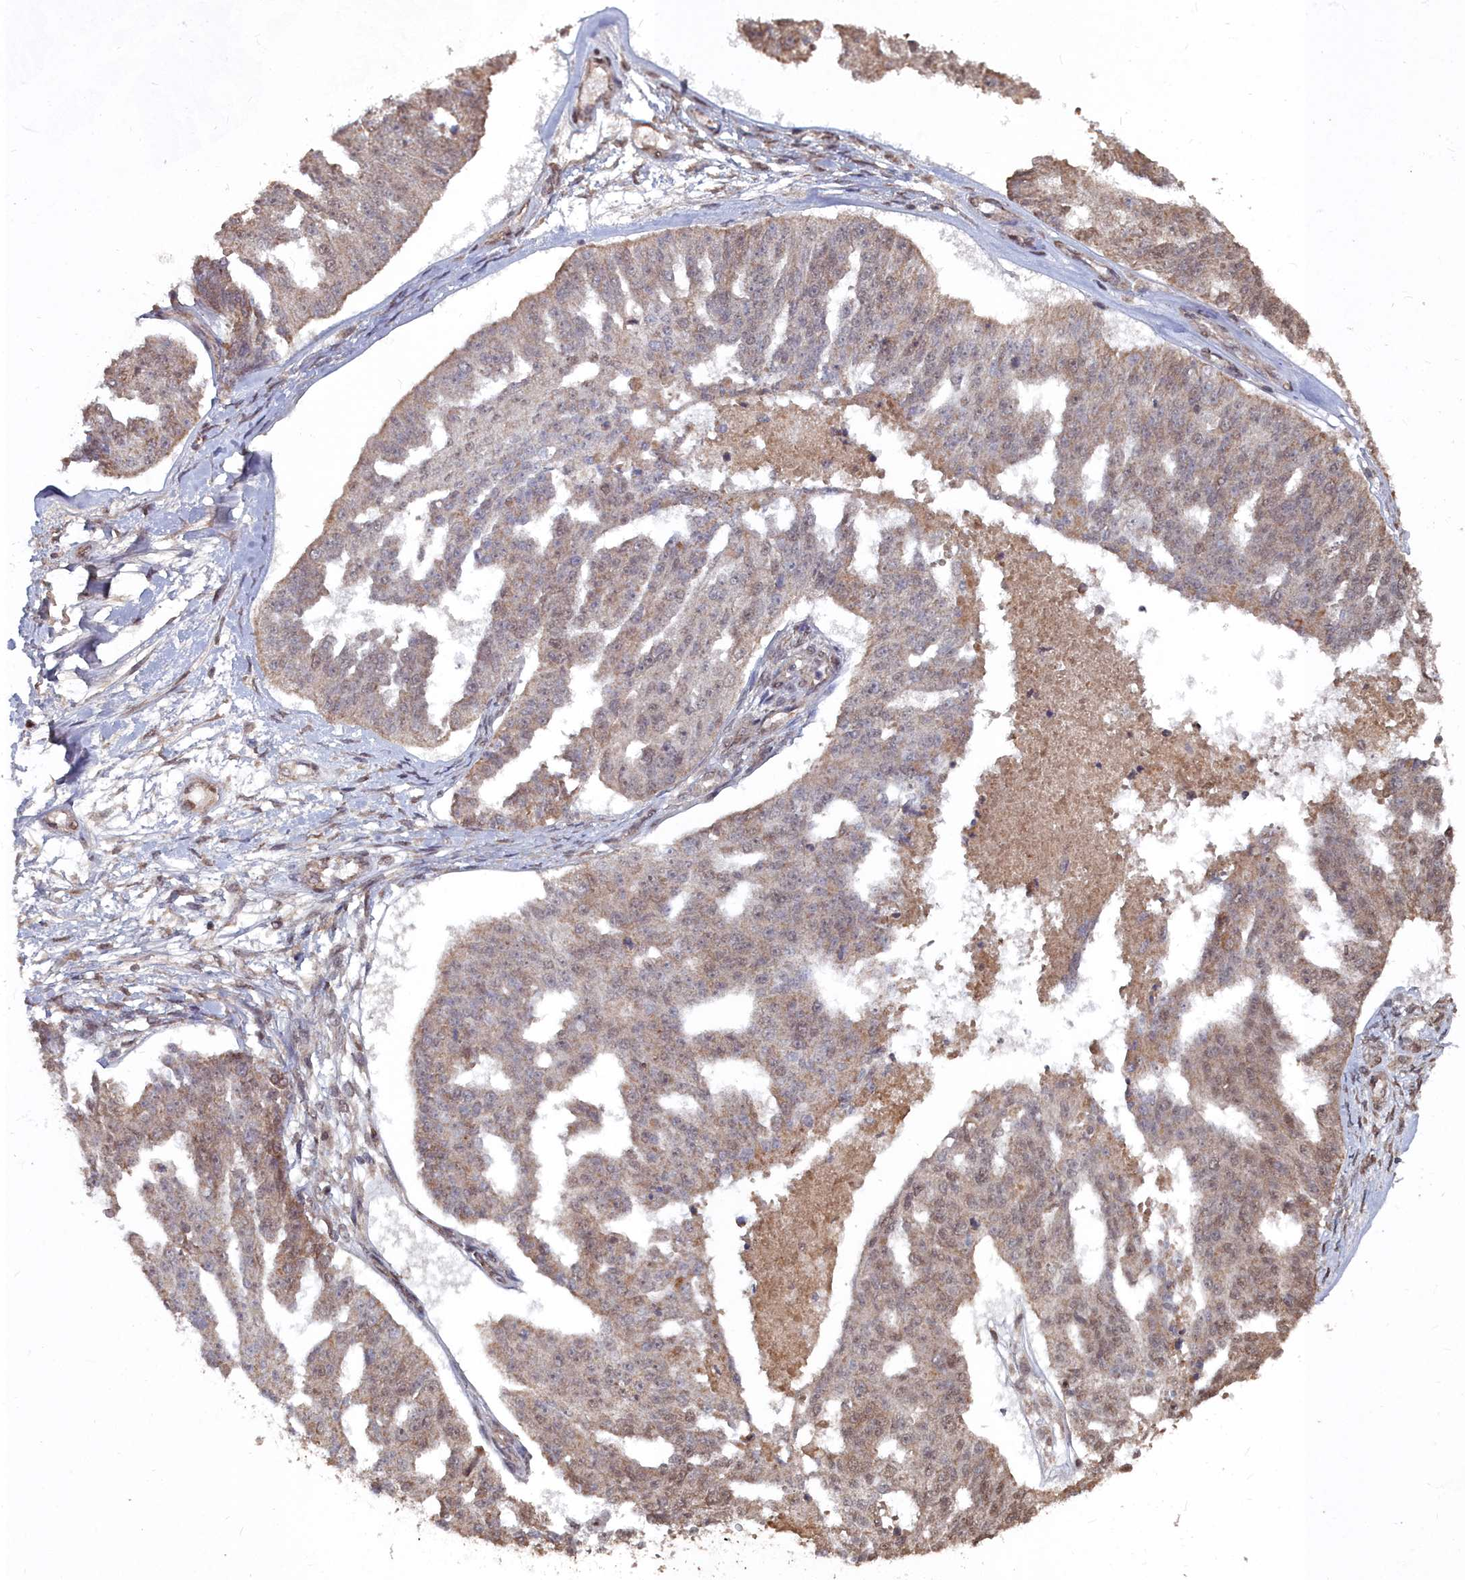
{"staining": {"intensity": "weak", "quantity": ">75%", "location": "cytoplasmic/membranous,nuclear"}, "tissue": "ovarian cancer", "cell_type": "Tumor cells", "image_type": "cancer", "snomed": [{"axis": "morphology", "description": "Cystadenocarcinoma, serous, NOS"}, {"axis": "topography", "description": "Ovary"}], "caption": "Ovarian cancer stained for a protein (brown) shows weak cytoplasmic/membranous and nuclear positive staining in about >75% of tumor cells.", "gene": "CCNP", "patient": {"sex": "female", "age": 58}}